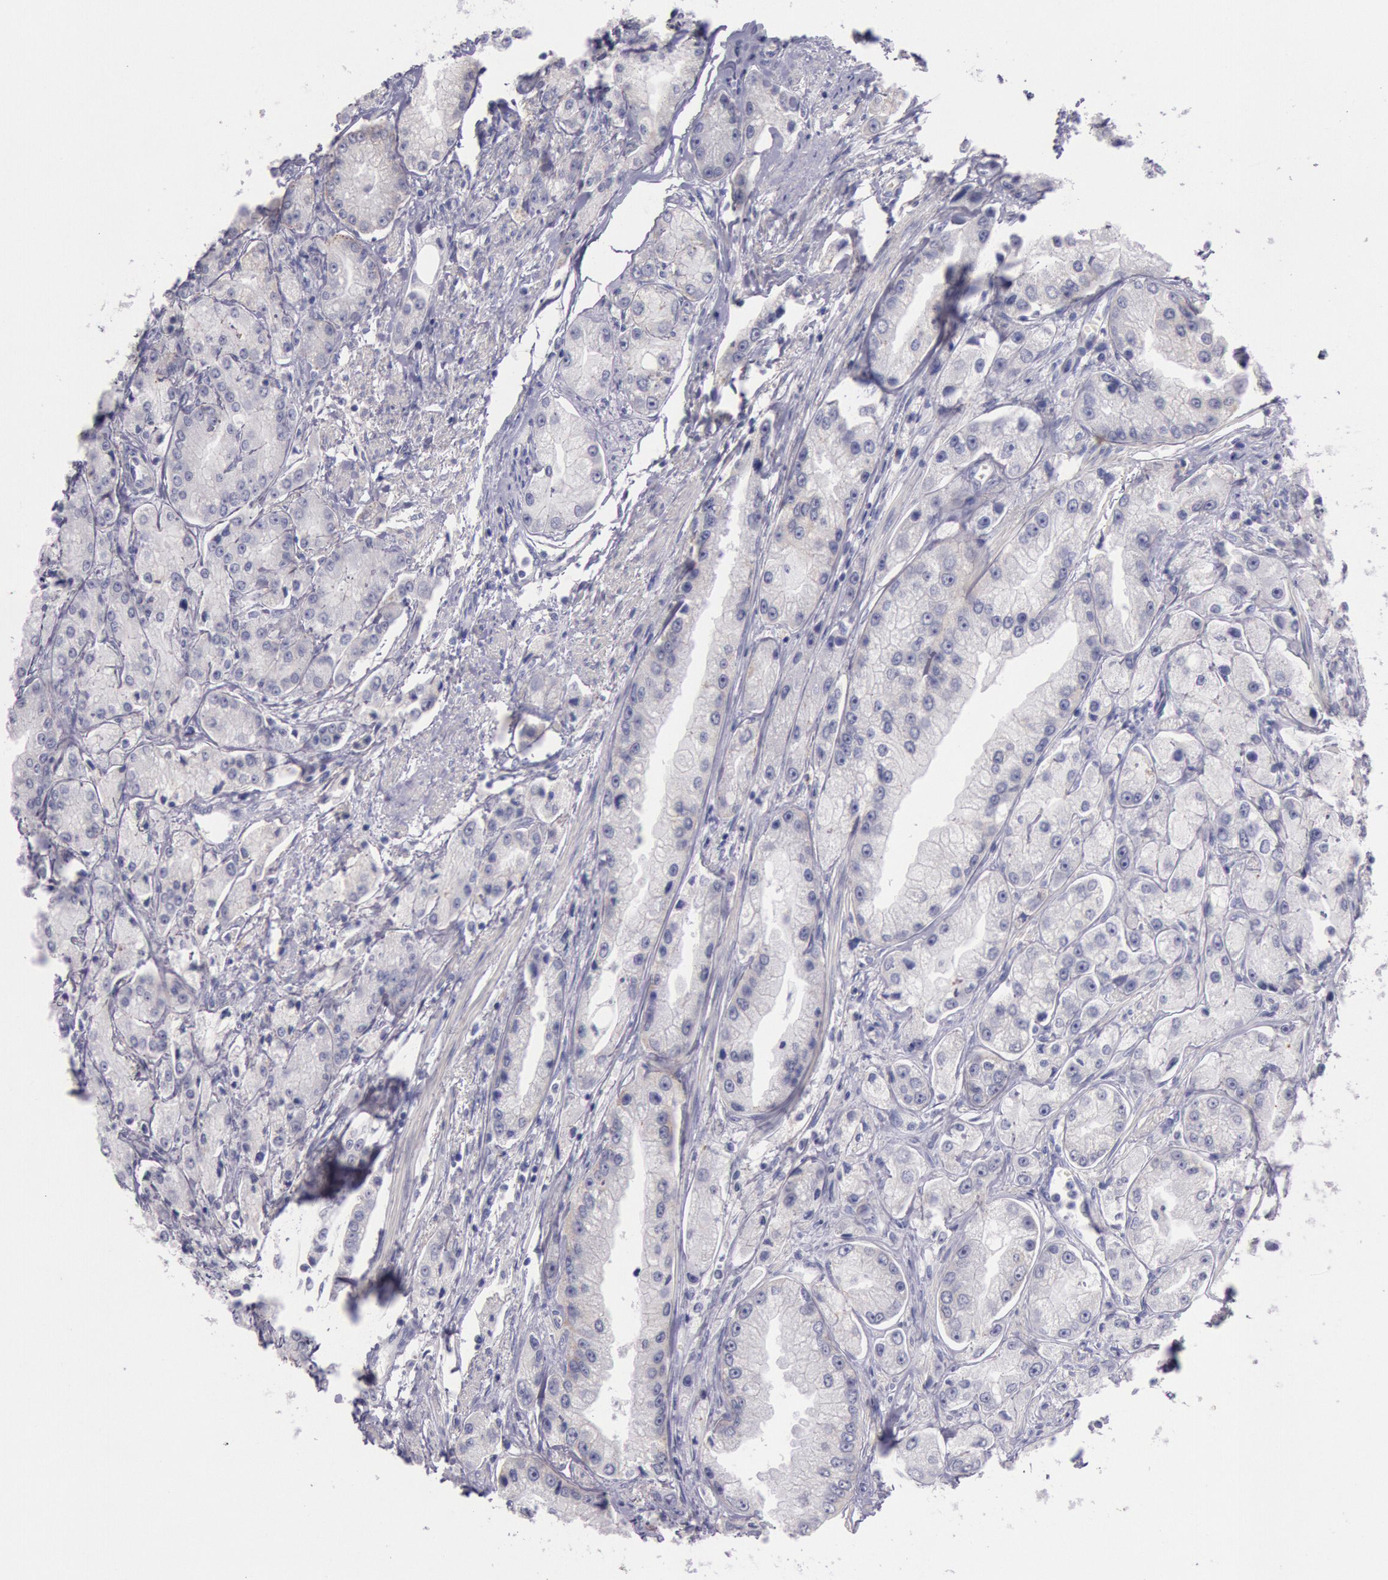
{"staining": {"intensity": "weak", "quantity": "<25%", "location": "cytoplasmic/membranous"}, "tissue": "prostate cancer", "cell_type": "Tumor cells", "image_type": "cancer", "snomed": [{"axis": "morphology", "description": "Adenocarcinoma, Medium grade"}, {"axis": "topography", "description": "Prostate"}], "caption": "Immunohistochemistry micrograph of neoplastic tissue: human prostate cancer stained with DAB exhibits no significant protein positivity in tumor cells.", "gene": "EGFR", "patient": {"sex": "male", "age": 72}}